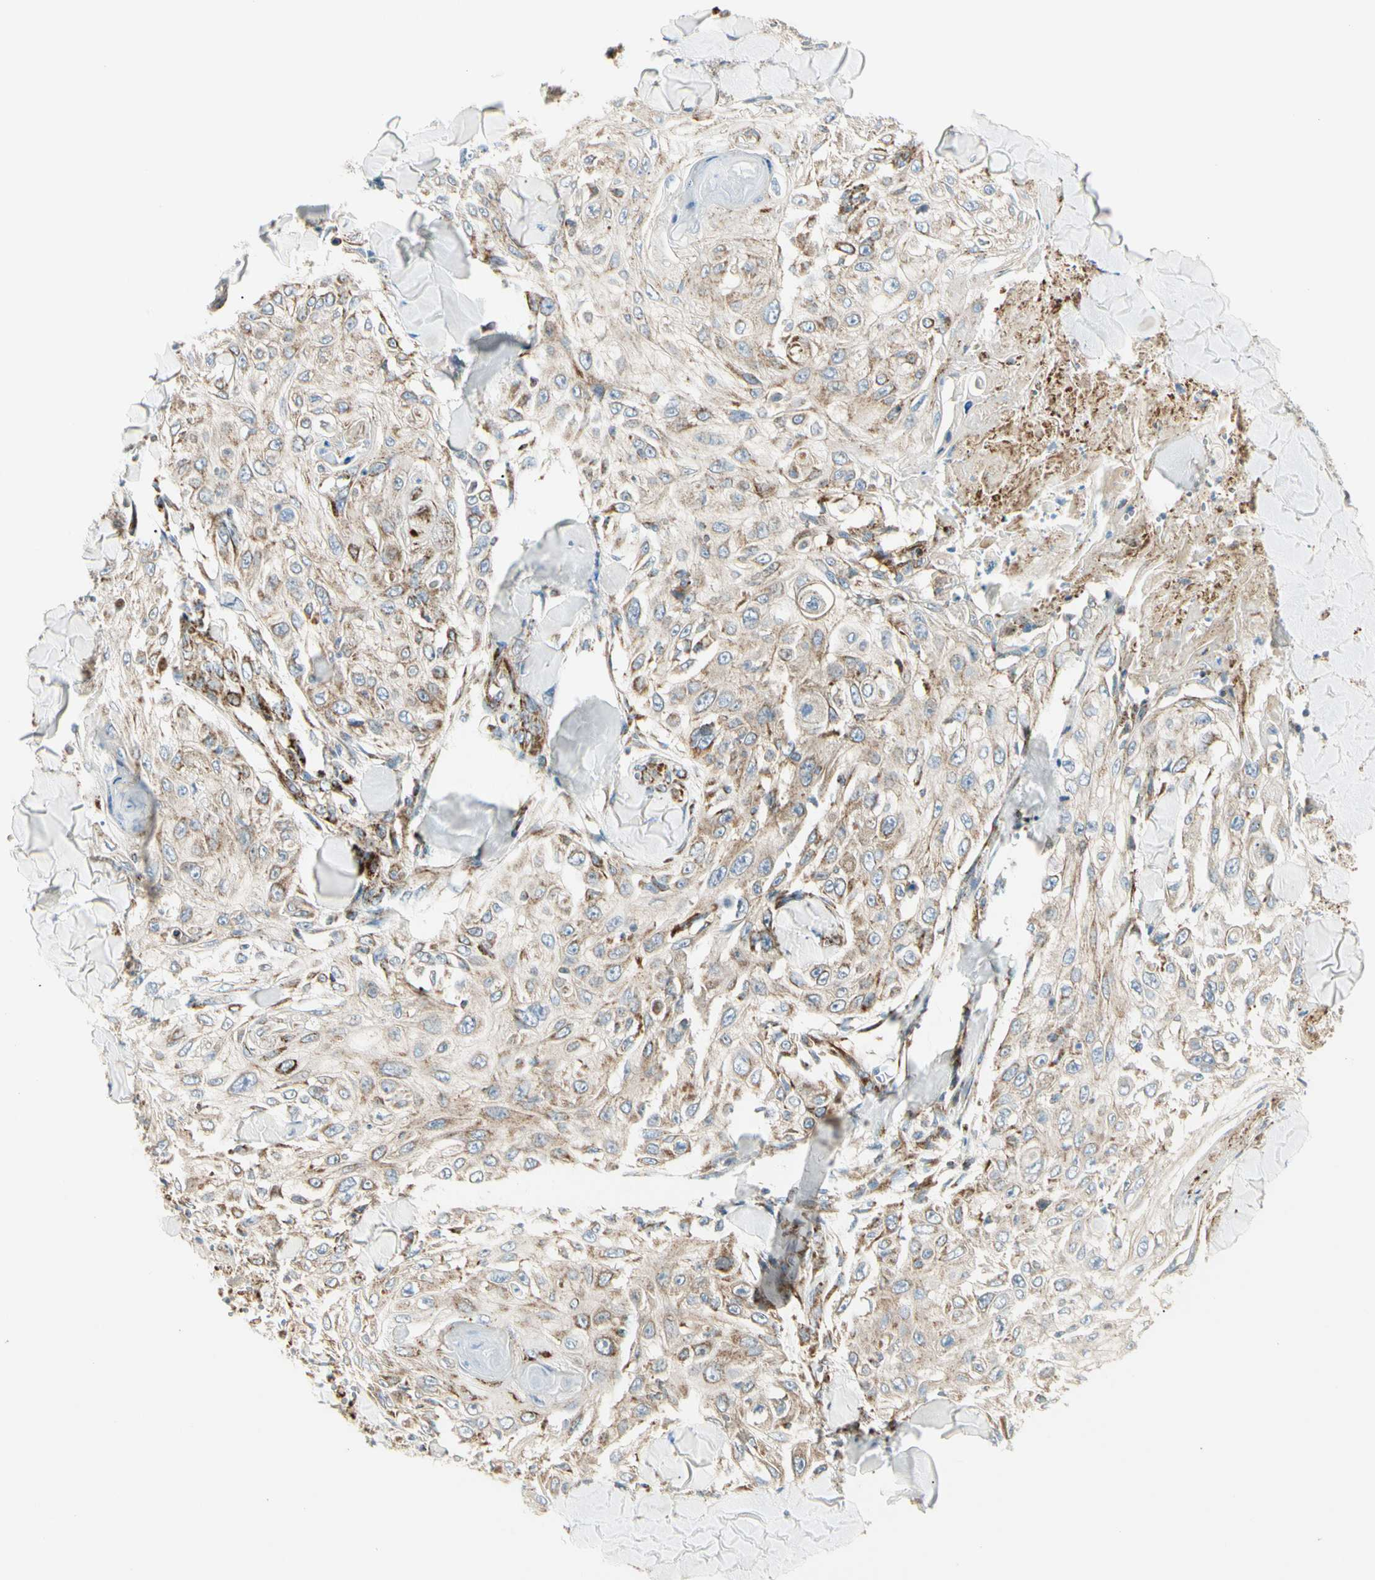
{"staining": {"intensity": "moderate", "quantity": ">75%", "location": "cytoplasmic/membranous"}, "tissue": "skin cancer", "cell_type": "Tumor cells", "image_type": "cancer", "snomed": [{"axis": "morphology", "description": "Squamous cell carcinoma, NOS"}, {"axis": "topography", "description": "Skin"}], "caption": "Moderate cytoplasmic/membranous expression for a protein is seen in approximately >75% of tumor cells of skin cancer (squamous cell carcinoma) using IHC.", "gene": "TBC1D10A", "patient": {"sex": "male", "age": 86}}